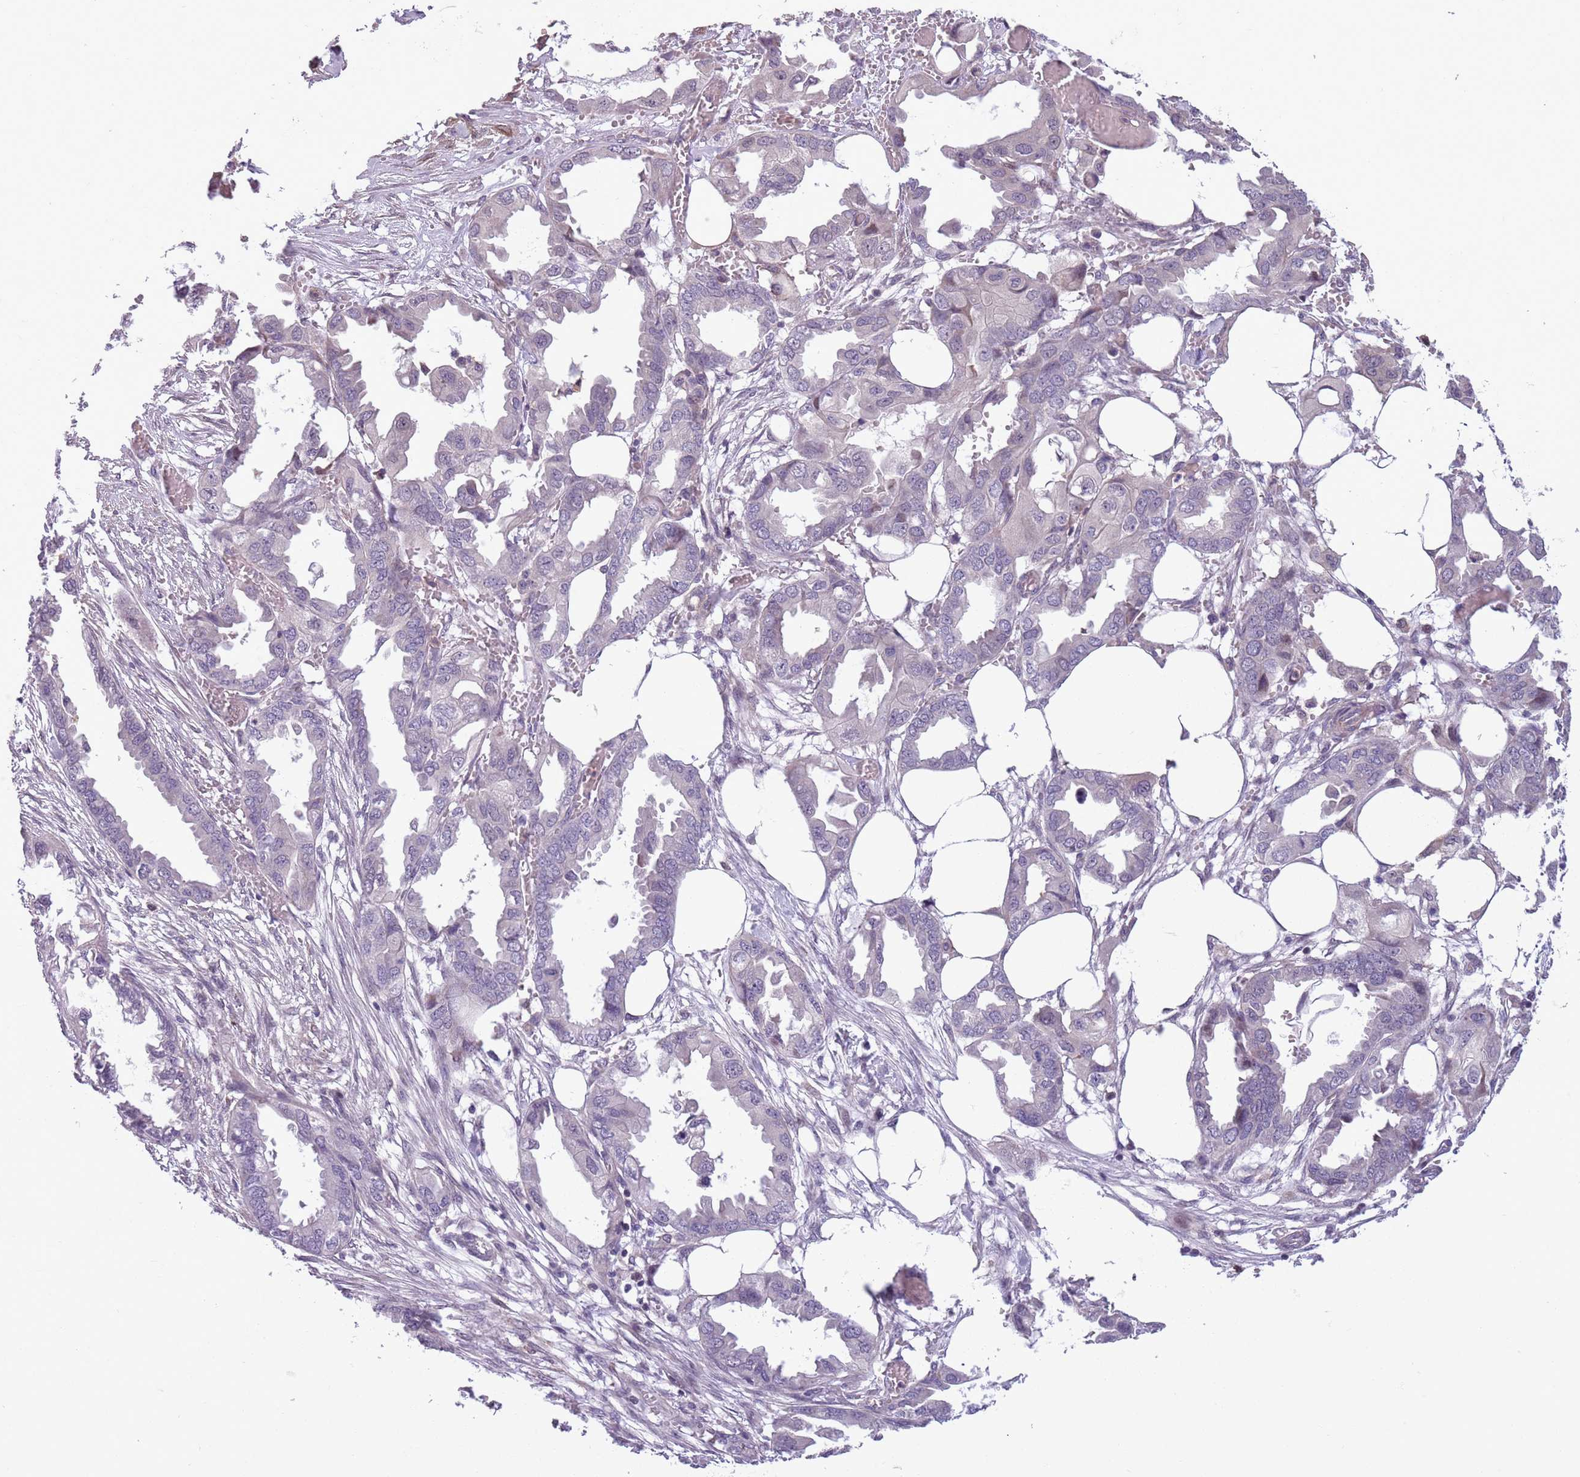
{"staining": {"intensity": "negative", "quantity": "none", "location": "none"}, "tissue": "endometrial cancer", "cell_type": "Tumor cells", "image_type": "cancer", "snomed": [{"axis": "morphology", "description": "Adenocarcinoma, NOS"}, {"axis": "morphology", "description": "Adenocarcinoma, metastatic, NOS"}, {"axis": "topography", "description": "Adipose tissue"}, {"axis": "topography", "description": "Endometrium"}], "caption": "This is a histopathology image of IHC staining of metastatic adenocarcinoma (endometrial), which shows no staining in tumor cells.", "gene": "JAML", "patient": {"sex": "female", "age": 67}}